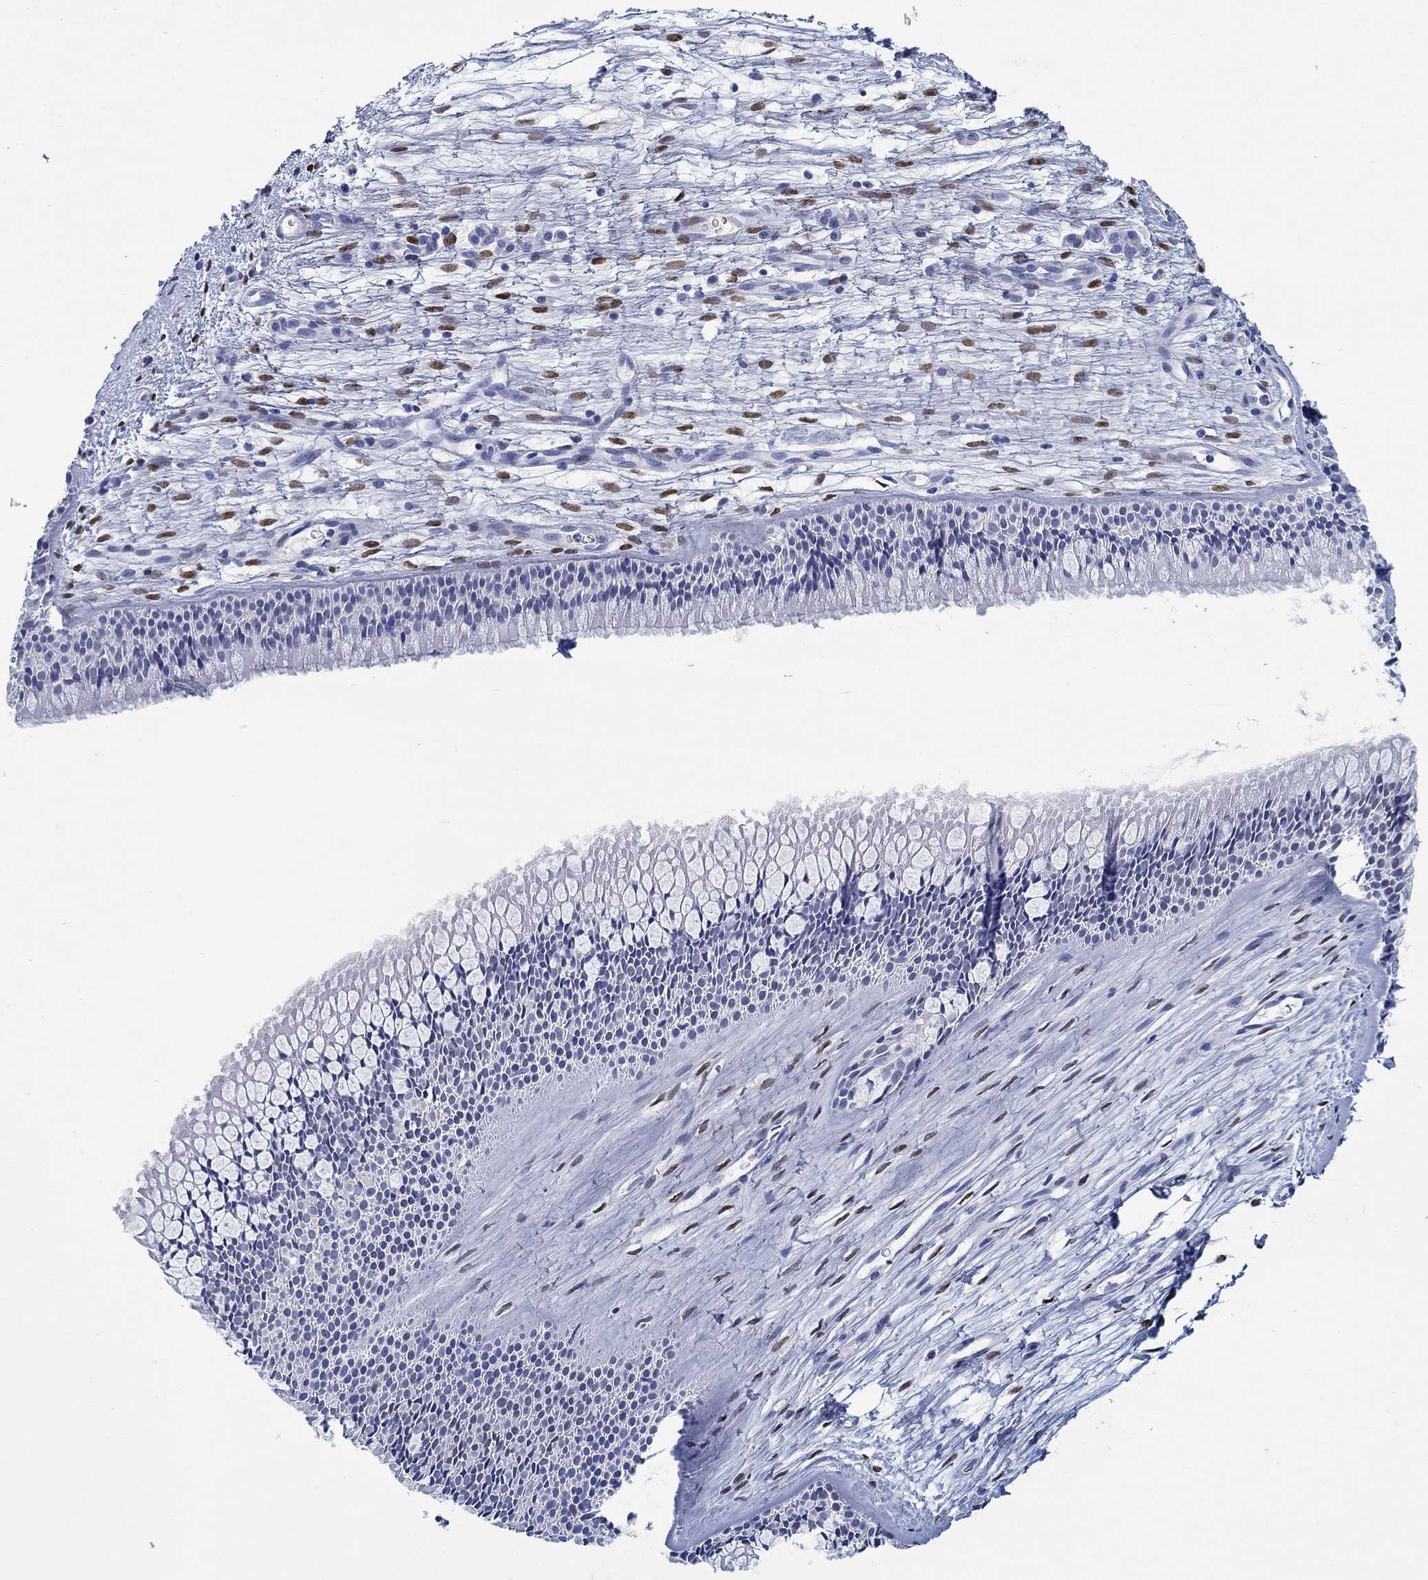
{"staining": {"intensity": "negative", "quantity": "none", "location": "none"}, "tissue": "nasopharynx", "cell_type": "Respiratory epithelial cells", "image_type": "normal", "snomed": [{"axis": "morphology", "description": "Normal tissue, NOS"}, {"axis": "topography", "description": "Nasopharynx"}], "caption": "Immunohistochemical staining of normal nasopharynx displays no significant staining in respiratory epithelial cells. (DAB IHC visualized using brightfield microscopy, high magnification).", "gene": "PAX9", "patient": {"sex": "male", "age": 51}}